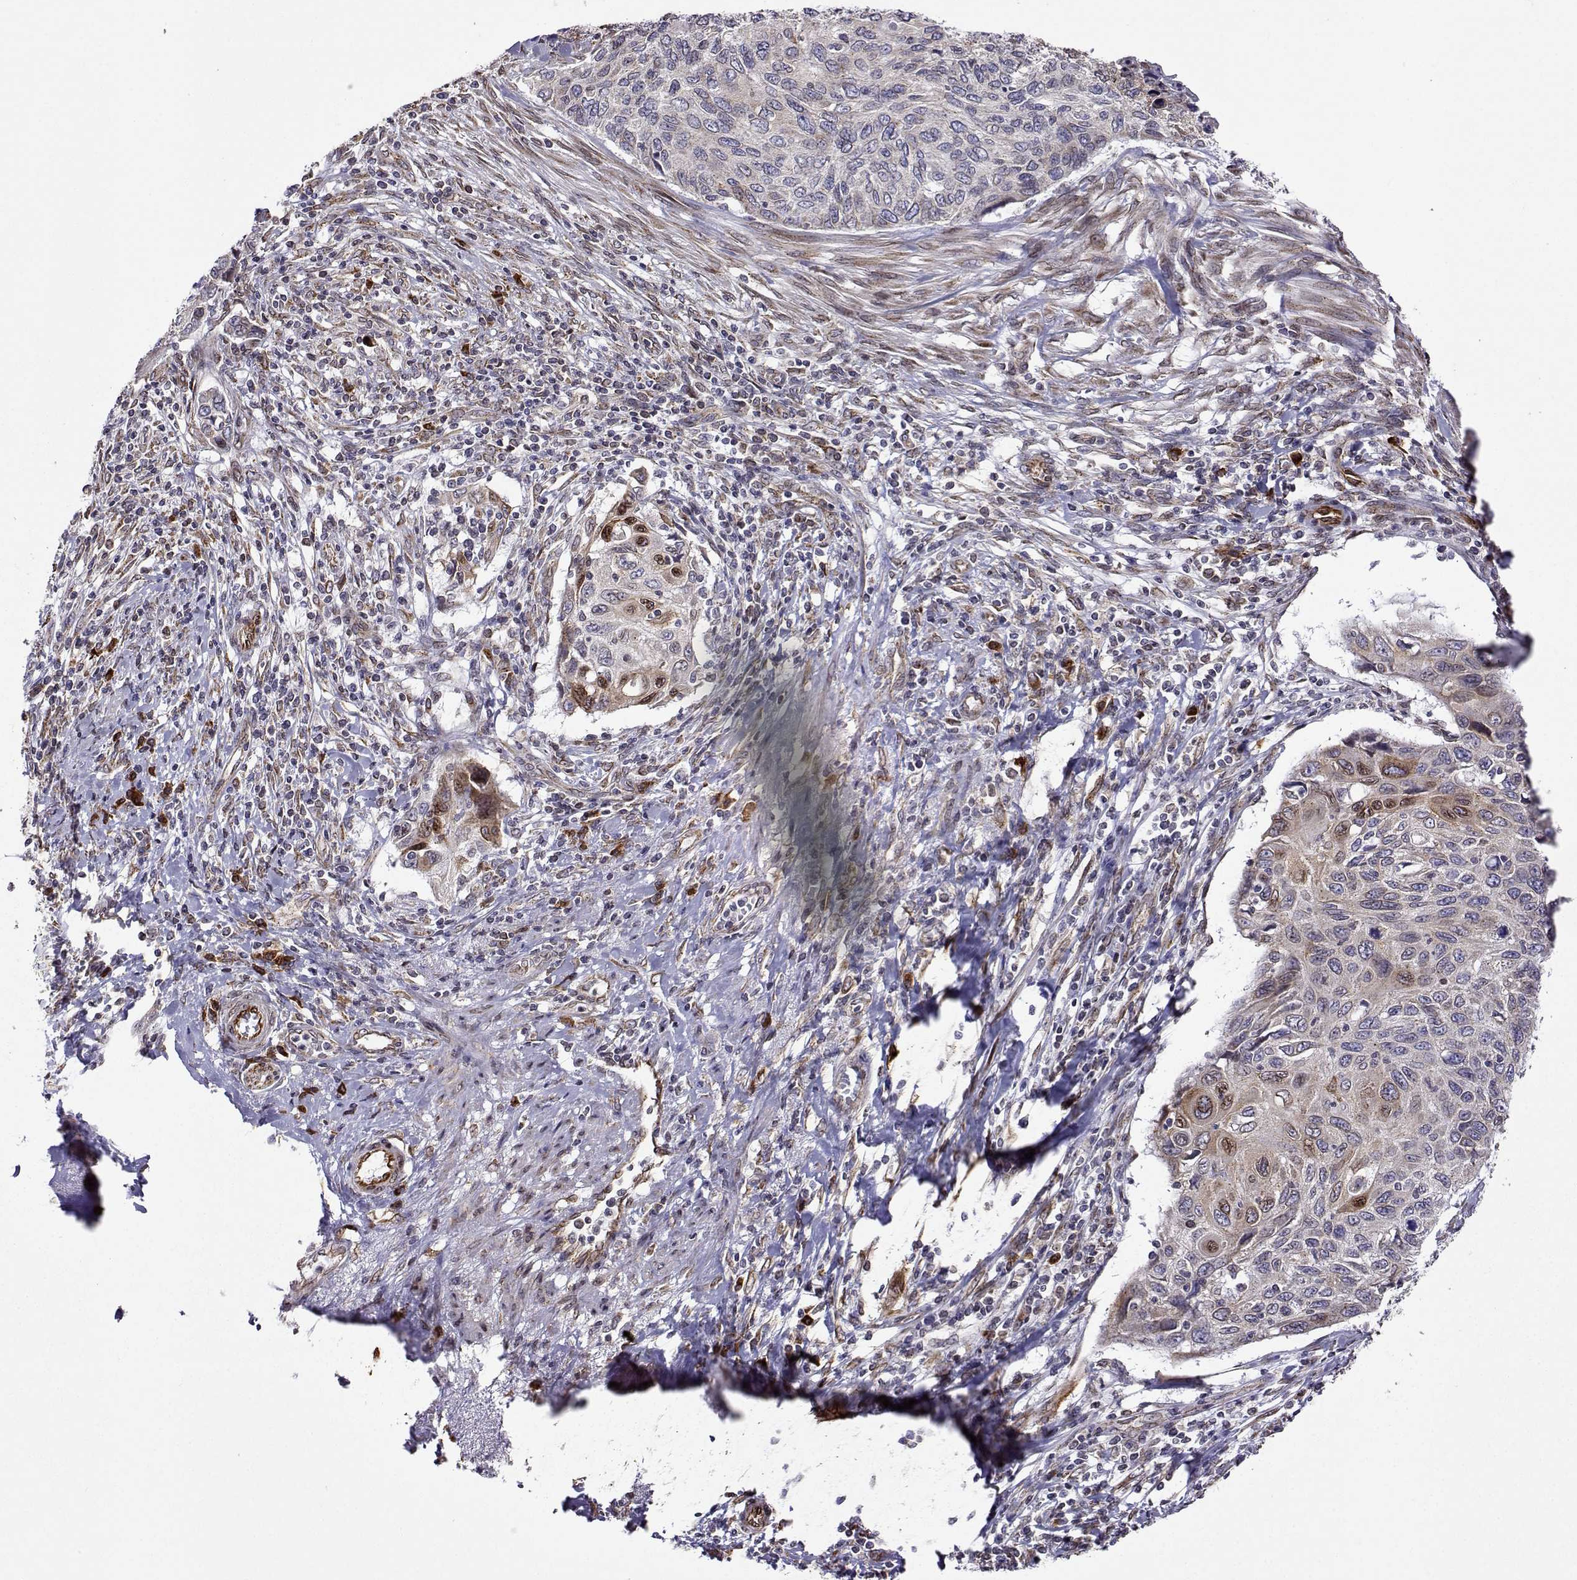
{"staining": {"intensity": "moderate", "quantity": "<25%", "location": "nuclear"}, "tissue": "cervical cancer", "cell_type": "Tumor cells", "image_type": "cancer", "snomed": [{"axis": "morphology", "description": "Squamous cell carcinoma, NOS"}, {"axis": "topography", "description": "Cervix"}], "caption": "Approximately <25% of tumor cells in cervical cancer exhibit moderate nuclear protein expression as visualized by brown immunohistochemical staining.", "gene": "PGRMC2", "patient": {"sex": "female", "age": 70}}